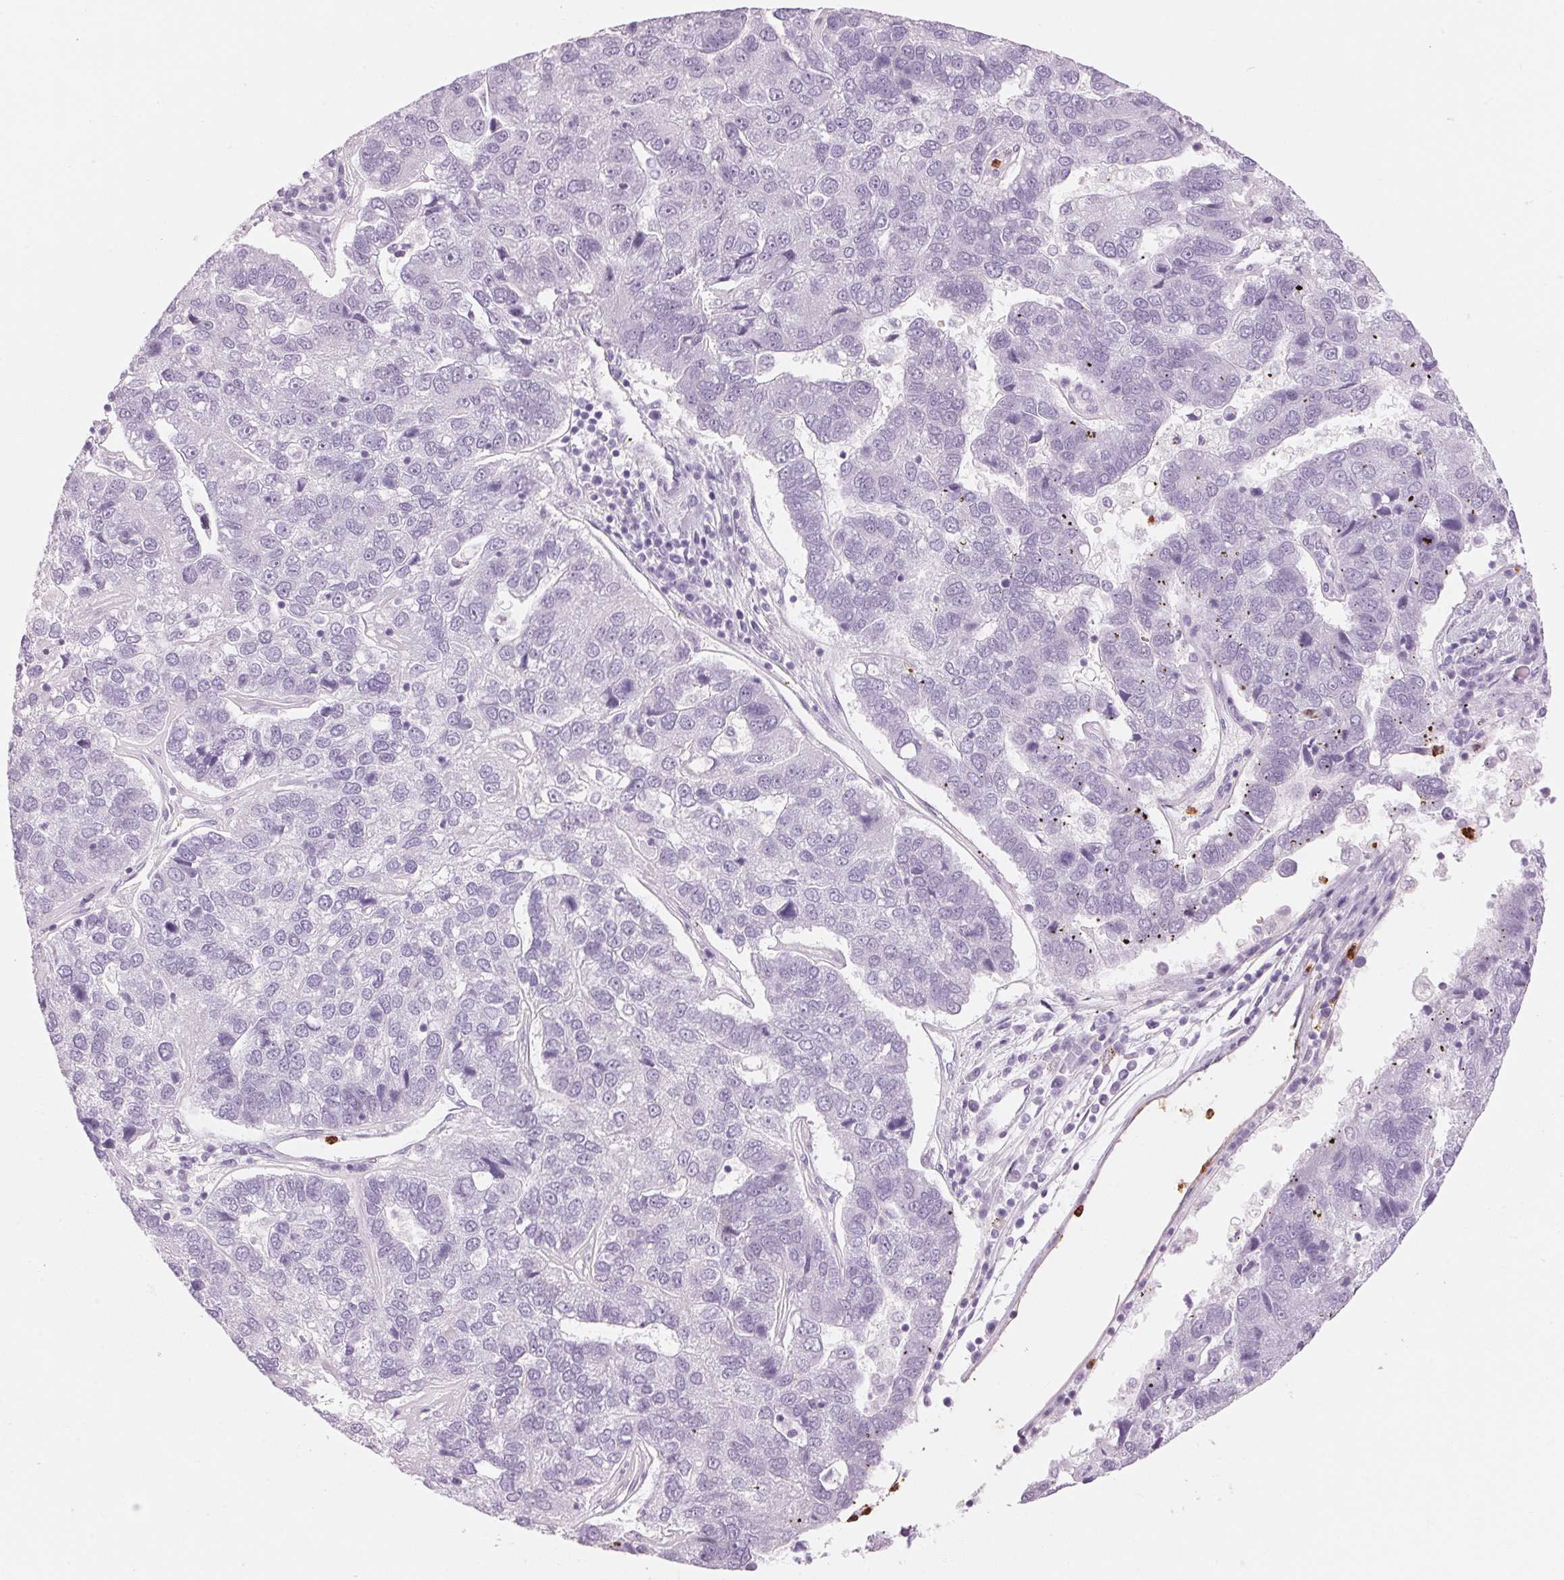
{"staining": {"intensity": "negative", "quantity": "none", "location": "none"}, "tissue": "pancreatic cancer", "cell_type": "Tumor cells", "image_type": "cancer", "snomed": [{"axis": "morphology", "description": "Adenocarcinoma, NOS"}, {"axis": "topography", "description": "Pancreas"}], "caption": "DAB (3,3'-diaminobenzidine) immunohistochemical staining of adenocarcinoma (pancreatic) demonstrates no significant positivity in tumor cells.", "gene": "KLK7", "patient": {"sex": "female", "age": 61}}